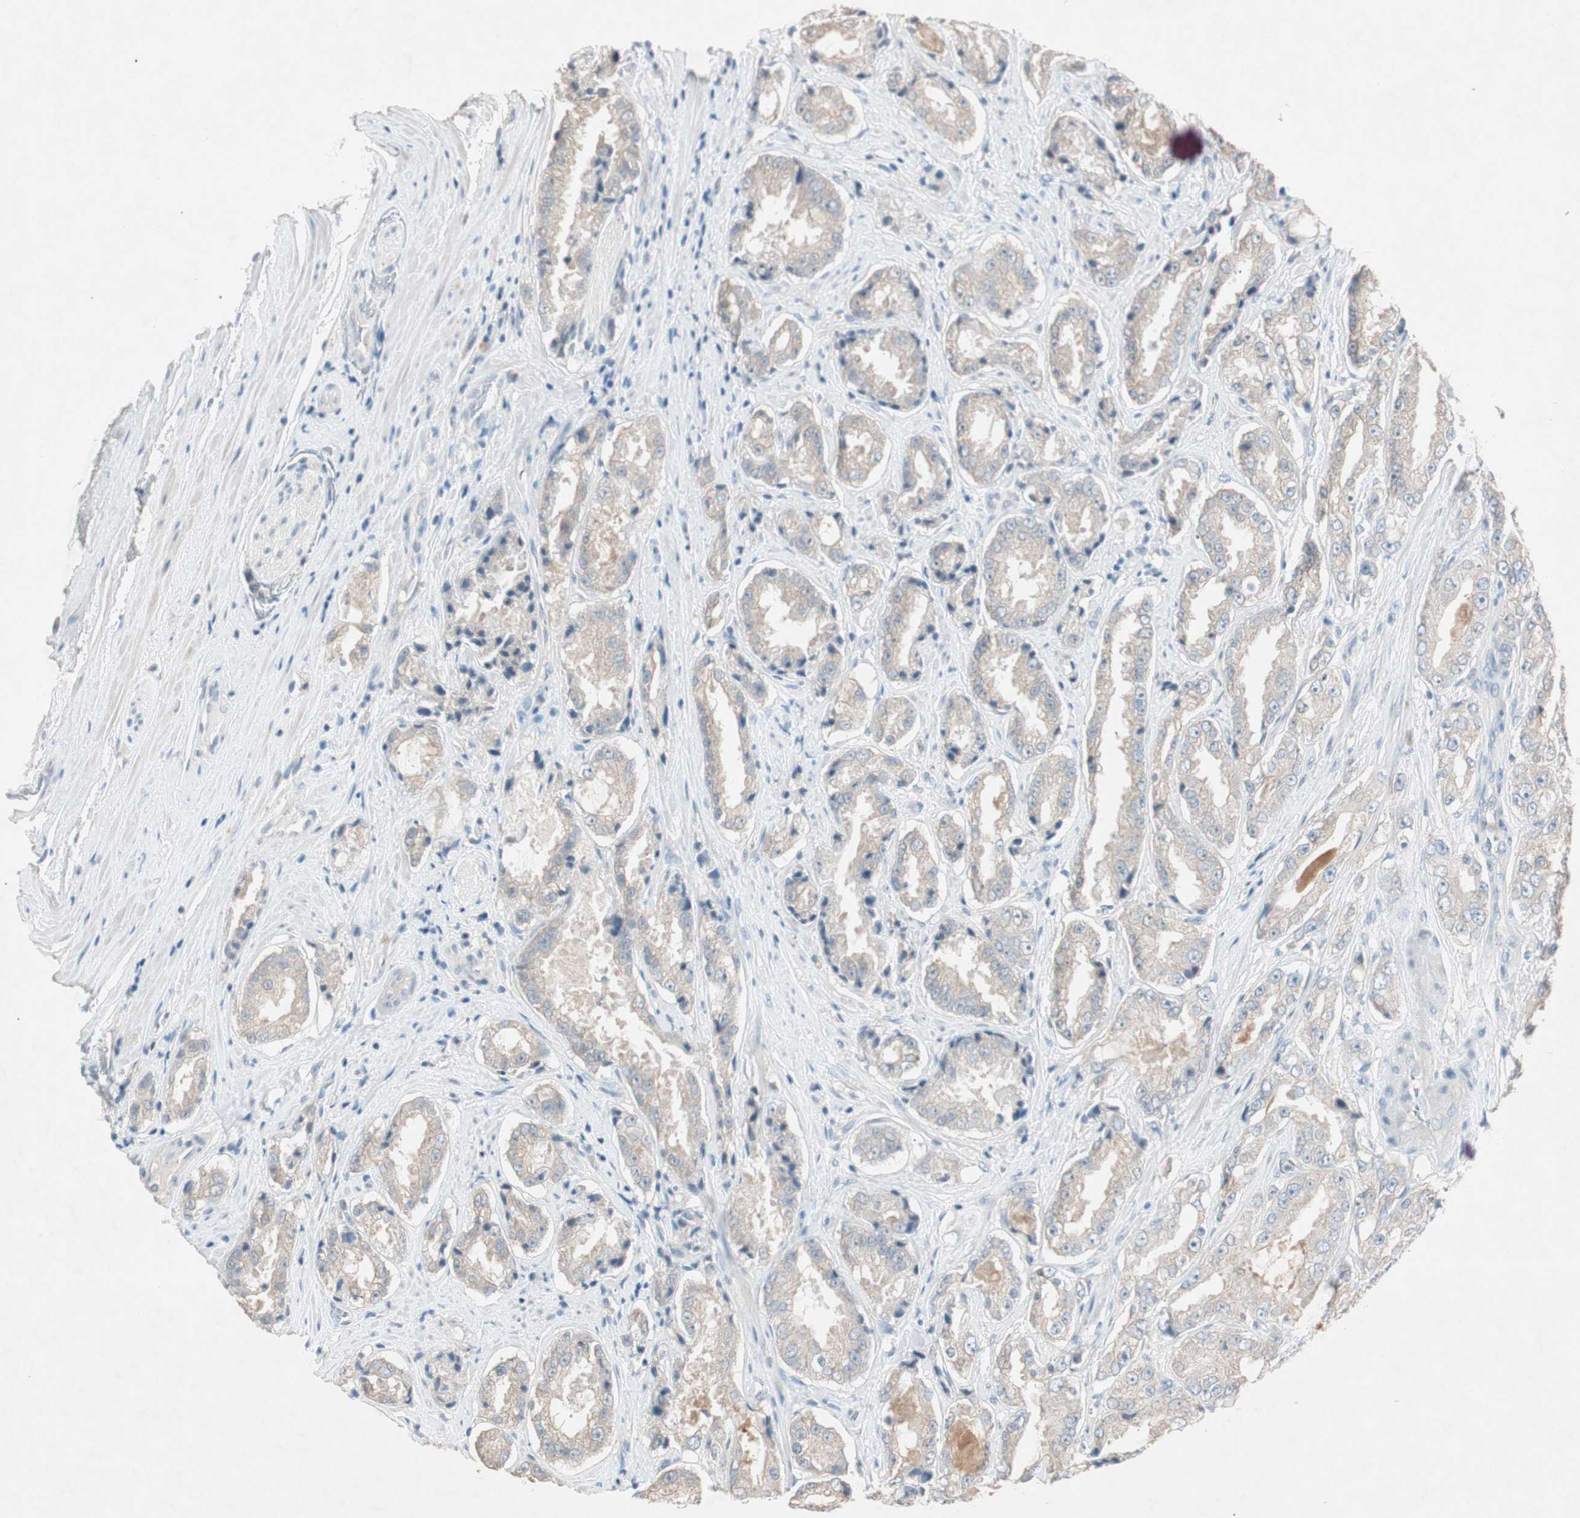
{"staining": {"intensity": "weak", "quantity": ">75%", "location": "cytoplasmic/membranous"}, "tissue": "prostate cancer", "cell_type": "Tumor cells", "image_type": "cancer", "snomed": [{"axis": "morphology", "description": "Adenocarcinoma, High grade"}, {"axis": "topography", "description": "Prostate"}], "caption": "Adenocarcinoma (high-grade) (prostate) stained for a protein (brown) displays weak cytoplasmic/membranous positive staining in about >75% of tumor cells.", "gene": "KHK", "patient": {"sex": "male", "age": 73}}